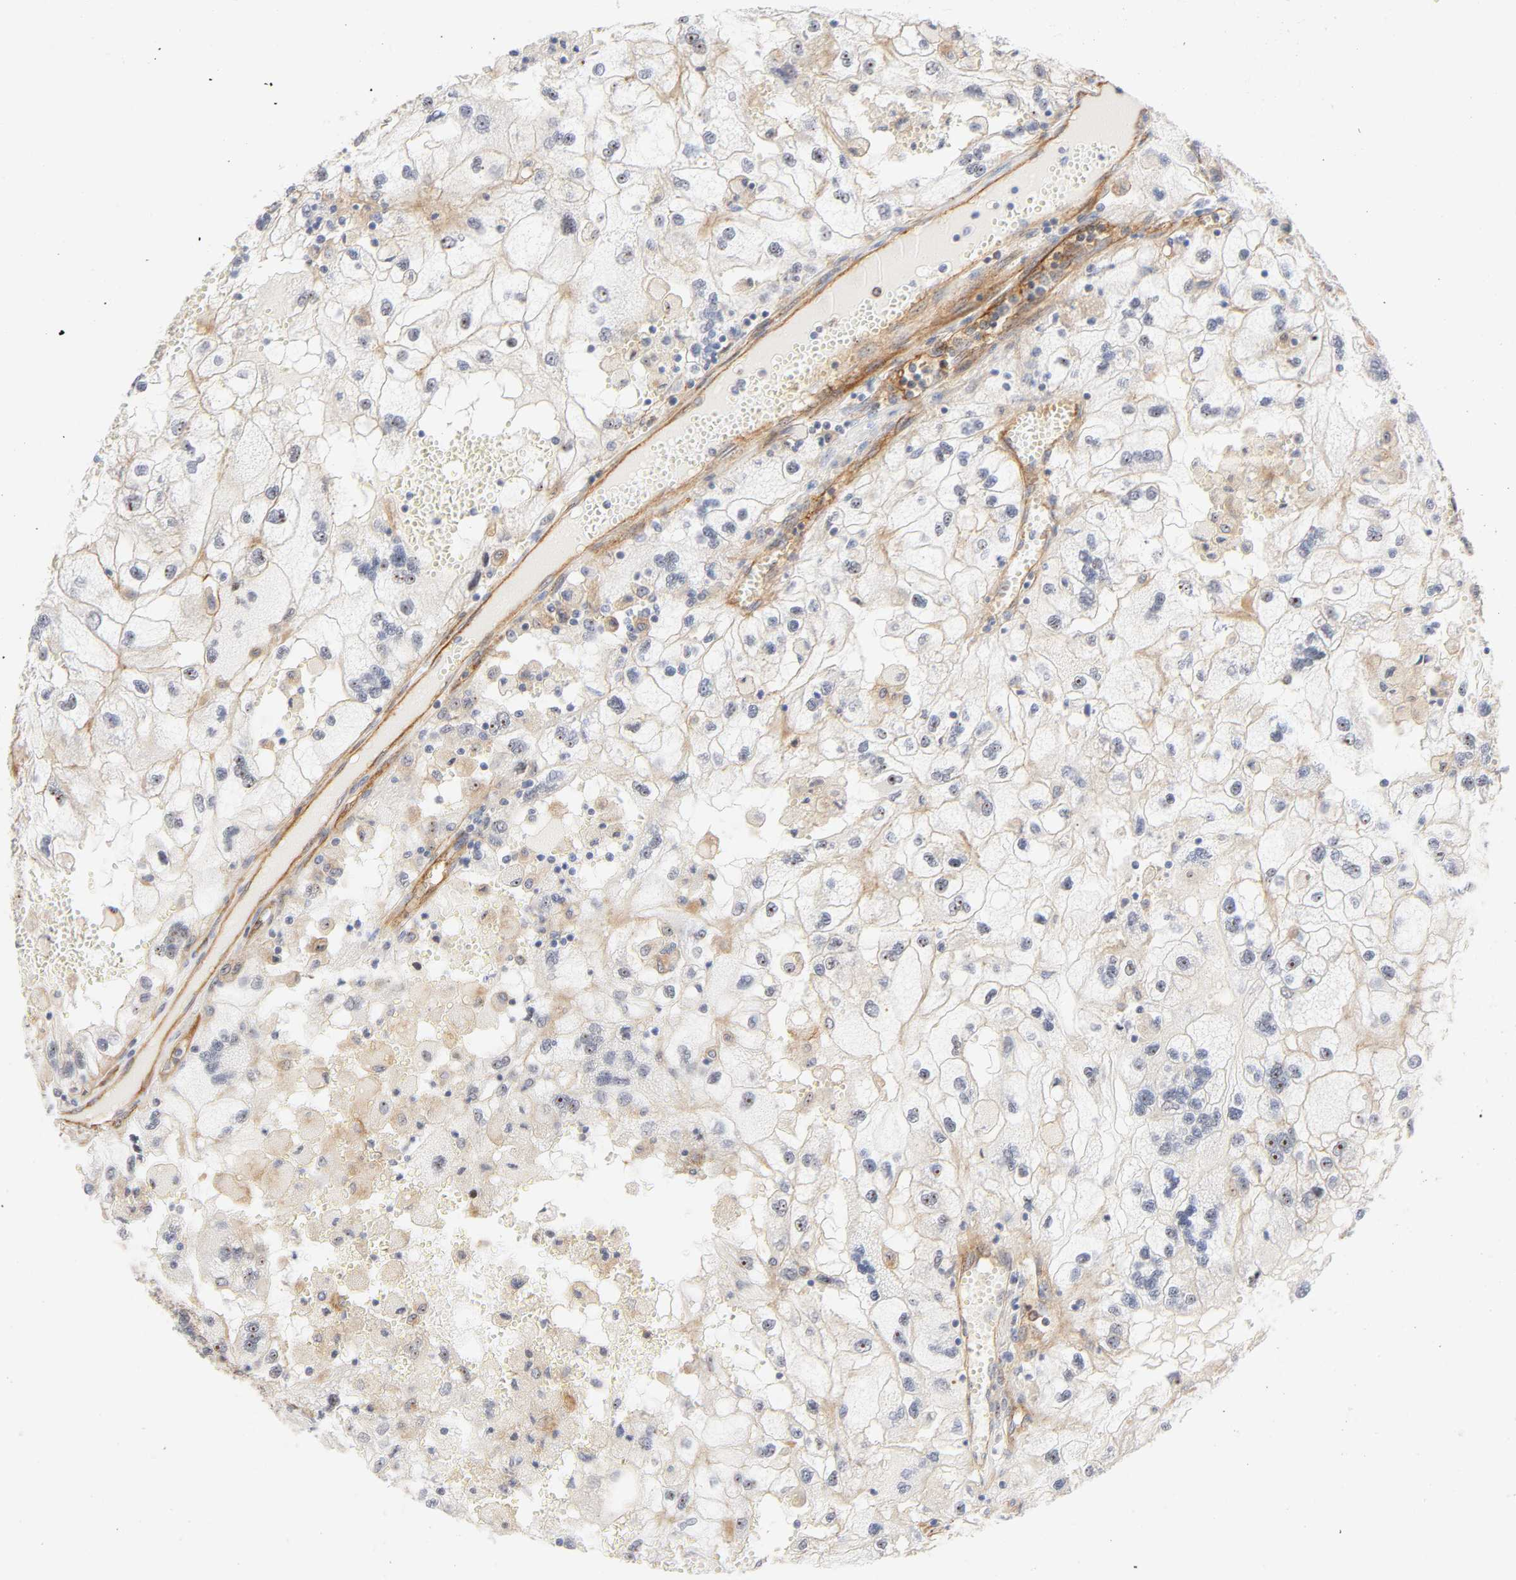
{"staining": {"intensity": "strong", "quantity": "<25%", "location": "nuclear"}, "tissue": "renal cancer", "cell_type": "Tumor cells", "image_type": "cancer", "snomed": [{"axis": "morphology", "description": "Normal tissue, NOS"}, {"axis": "morphology", "description": "Adenocarcinoma, NOS"}, {"axis": "topography", "description": "Kidney"}], "caption": "Protein analysis of adenocarcinoma (renal) tissue shows strong nuclear expression in about <25% of tumor cells. The staining was performed using DAB (3,3'-diaminobenzidine), with brown indicating positive protein expression. Nuclei are stained blue with hematoxylin.", "gene": "PLD1", "patient": {"sex": "male", "age": 71}}